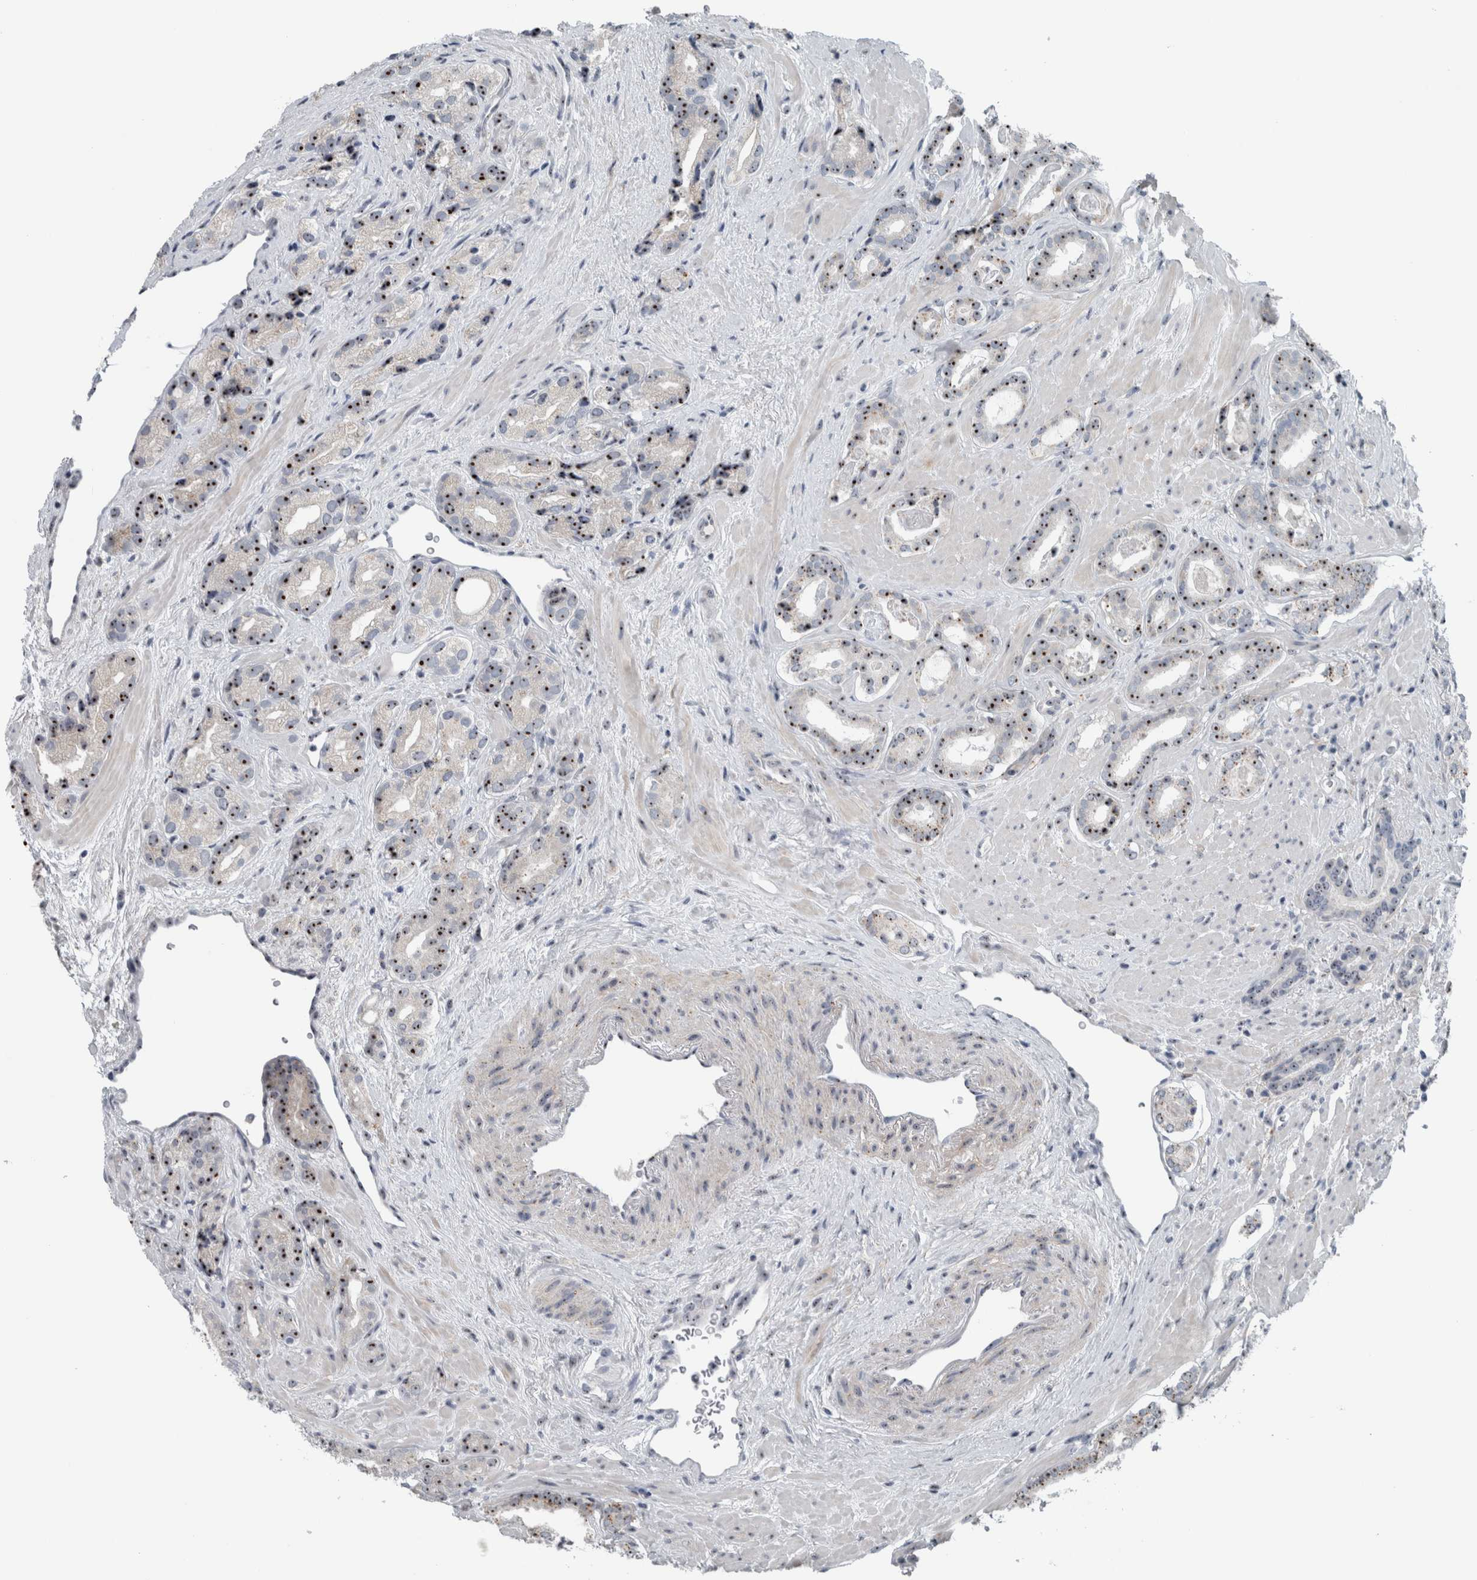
{"staining": {"intensity": "moderate", "quantity": "25%-75%", "location": "nuclear"}, "tissue": "prostate cancer", "cell_type": "Tumor cells", "image_type": "cancer", "snomed": [{"axis": "morphology", "description": "Adenocarcinoma, High grade"}, {"axis": "topography", "description": "Prostate"}], "caption": "A photomicrograph of prostate cancer (adenocarcinoma (high-grade)) stained for a protein reveals moderate nuclear brown staining in tumor cells.", "gene": "UTP6", "patient": {"sex": "male", "age": 71}}